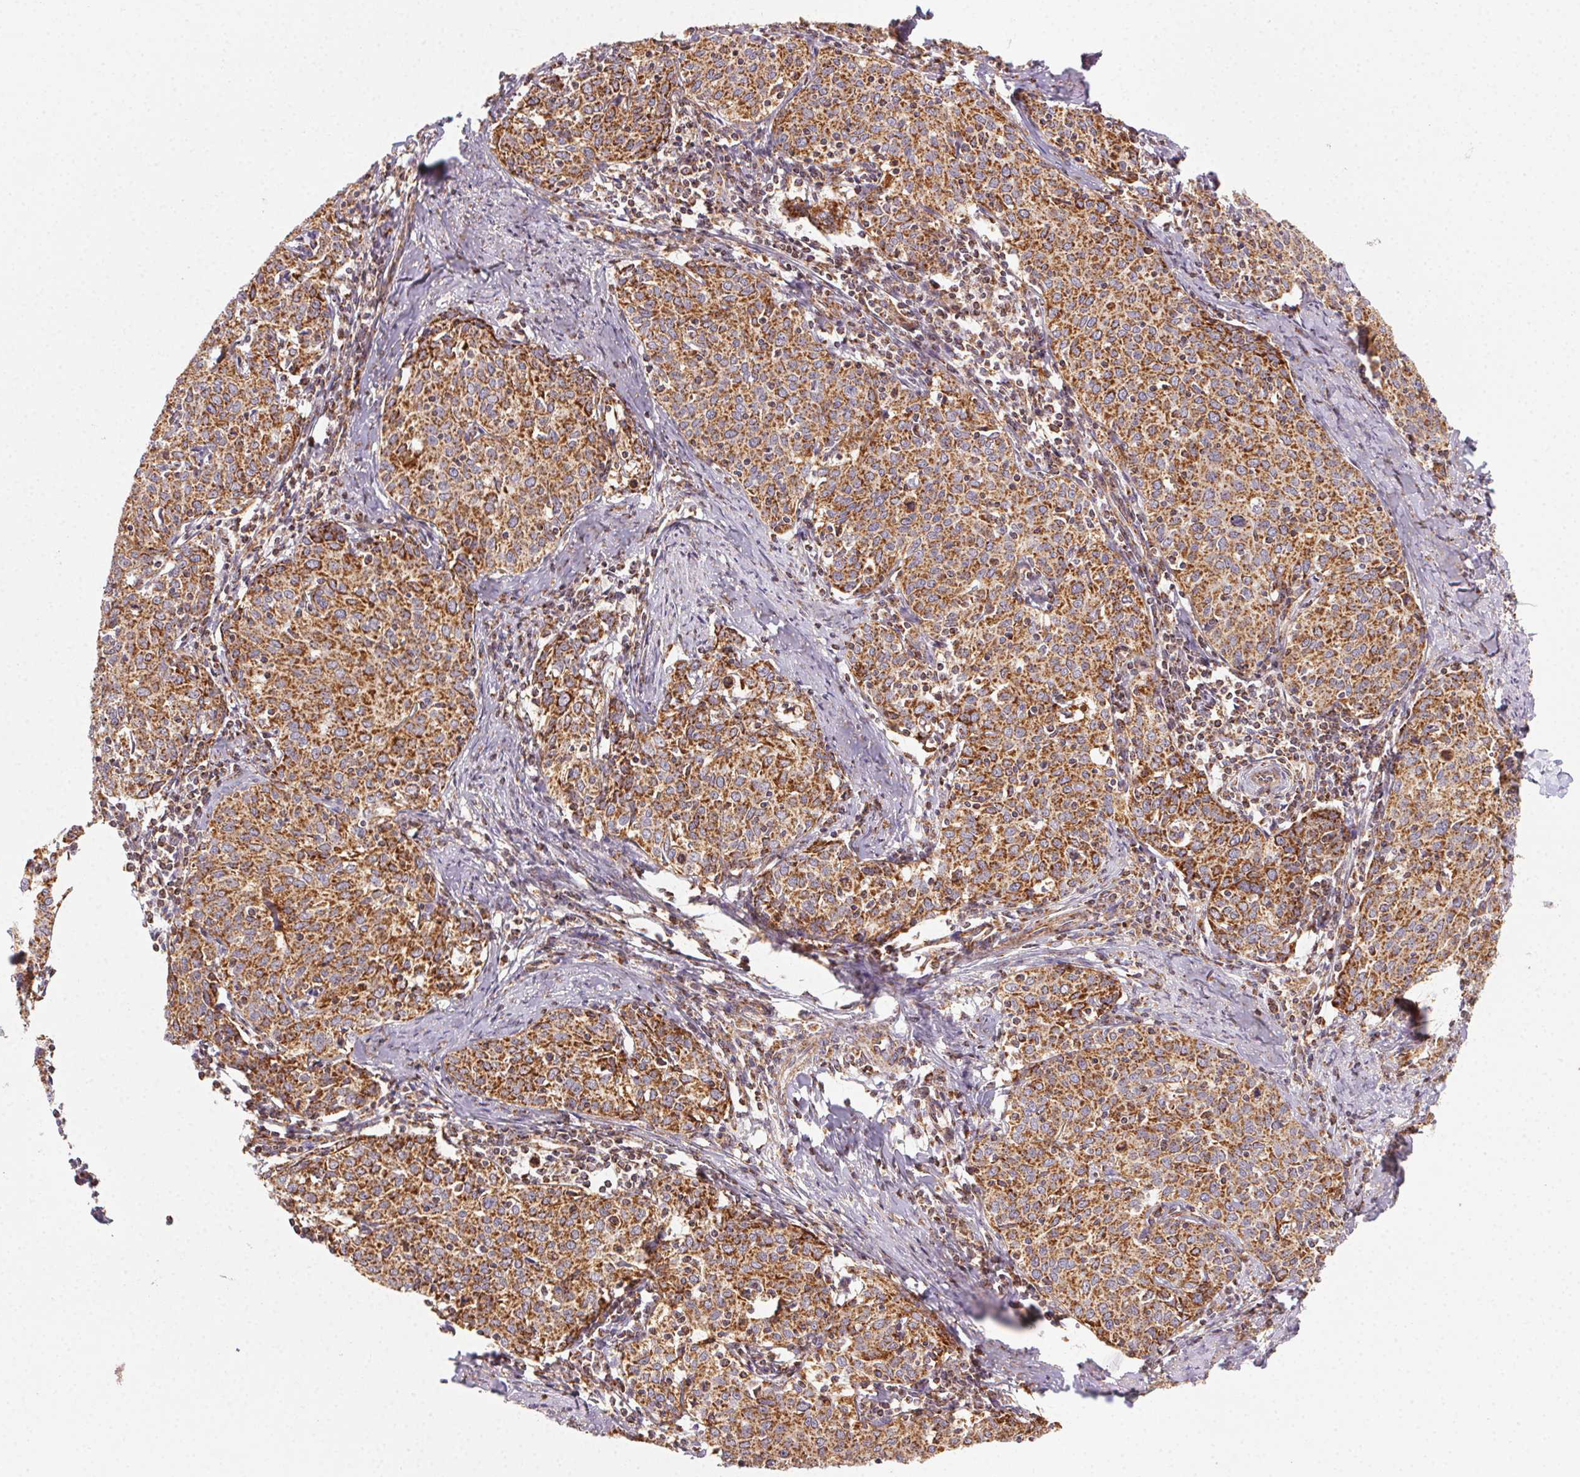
{"staining": {"intensity": "strong", "quantity": ">75%", "location": "cytoplasmic/membranous"}, "tissue": "cervical cancer", "cell_type": "Tumor cells", "image_type": "cancer", "snomed": [{"axis": "morphology", "description": "Squamous cell carcinoma, NOS"}, {"axis": "topography", "description": "Cervix"}], "caption": "Immunohistochemical staining of cervical cancer (squamous cell carcinoma) demonstrates strong cytoplasmic/membranous protein expression in approximately >75% of tumor cells.", "gene": "CLPB", "patient": {"sex": "female", "age": 62}}